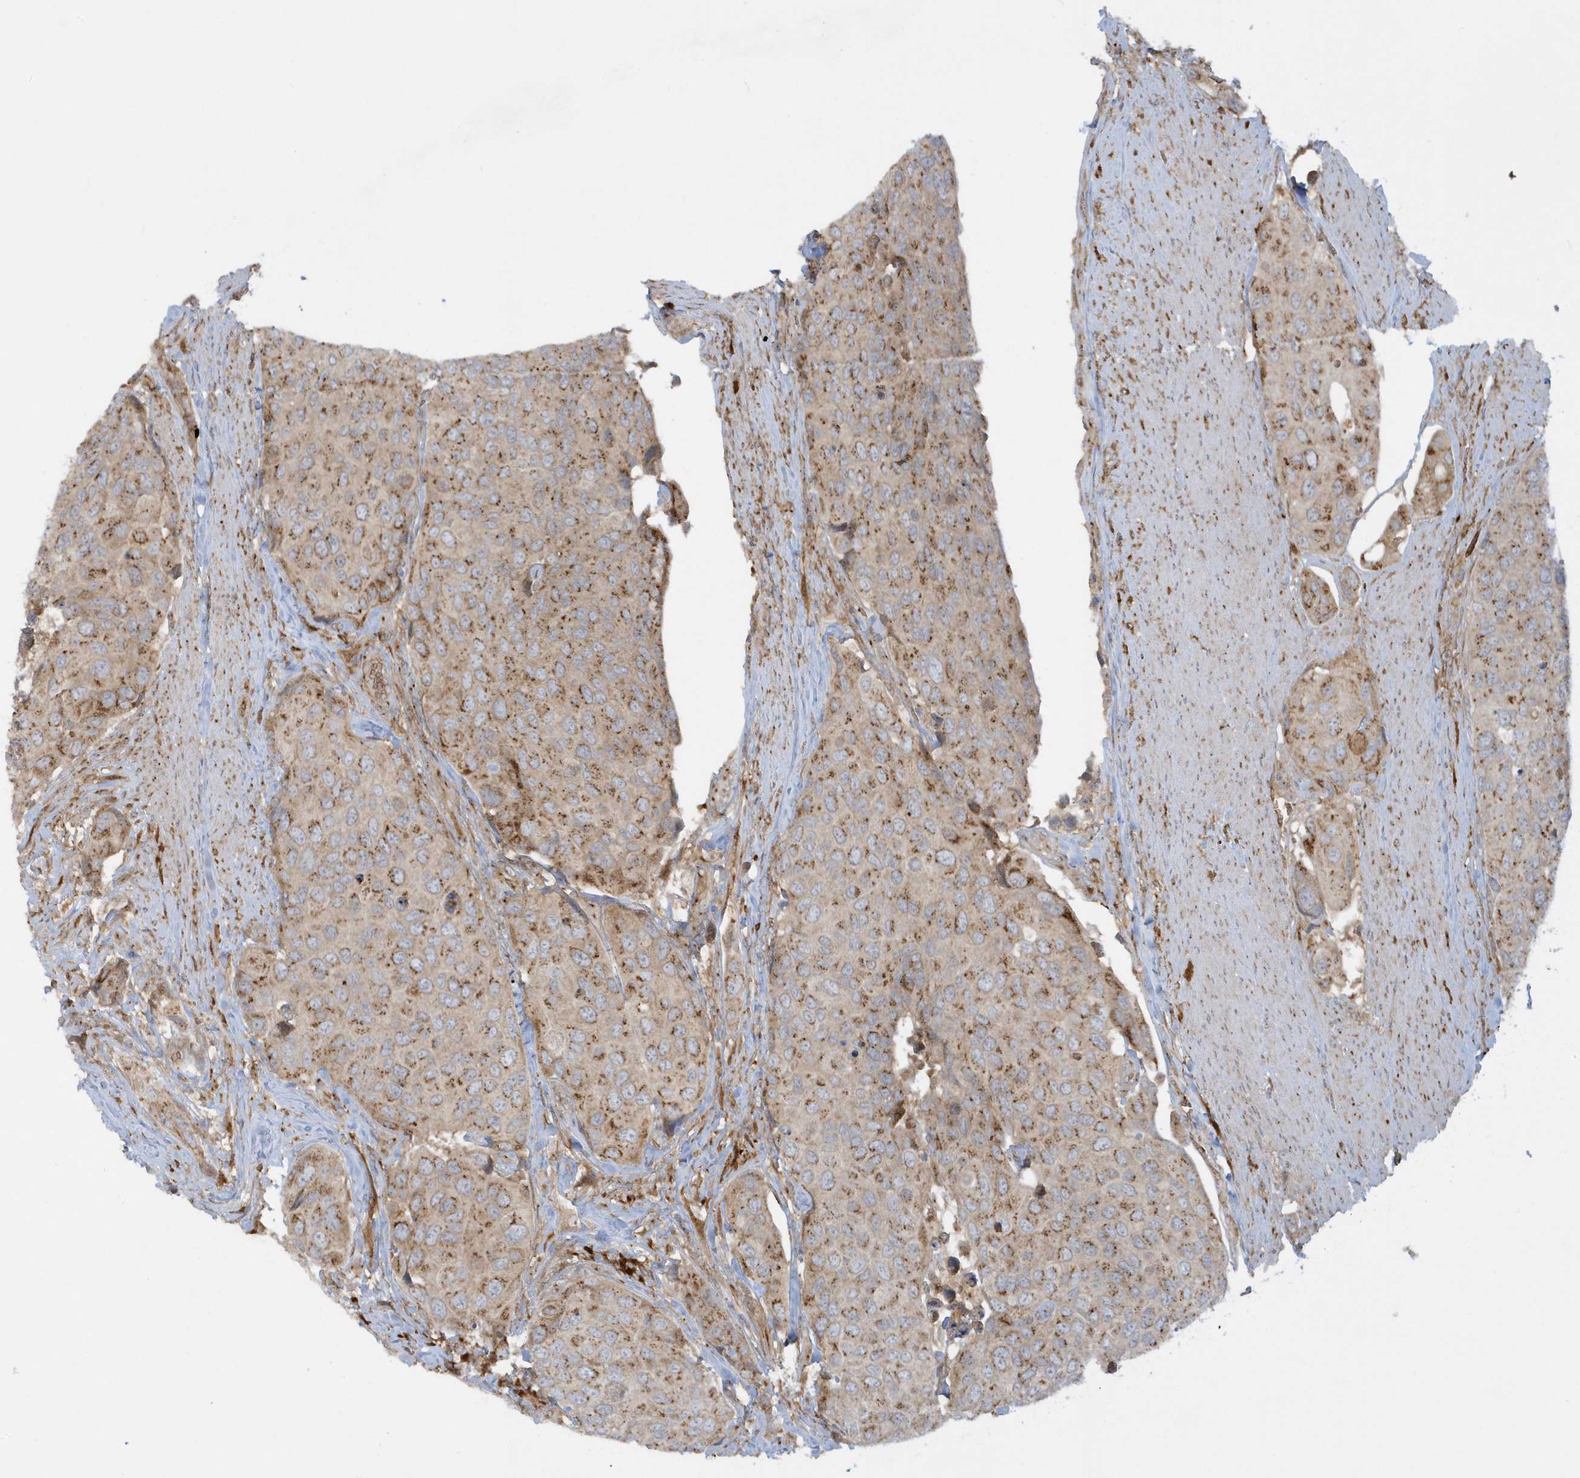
{"staining": {"intensity": "moderate", "quantity": ">75%", "location": "cytoplasmic/membranous"}, "tissue": "urothelial cancer", "cell_type": "Tumor cells", "image_type": "cancer", "snomed": [{"axis": "morphology", "description": "Urothelial carcinoma, High grade"}, {"axis": "topography", "description": "Urinary bladder"}], "caption": "Immunohistochemical staining of human urothelial cancer demonstrates medium levels of moderate cytoplasmic/membranous expression in approximately >75% of tumor cells.", "gene": "RPP40", "patient": {"sex": "male", "age": 74}}